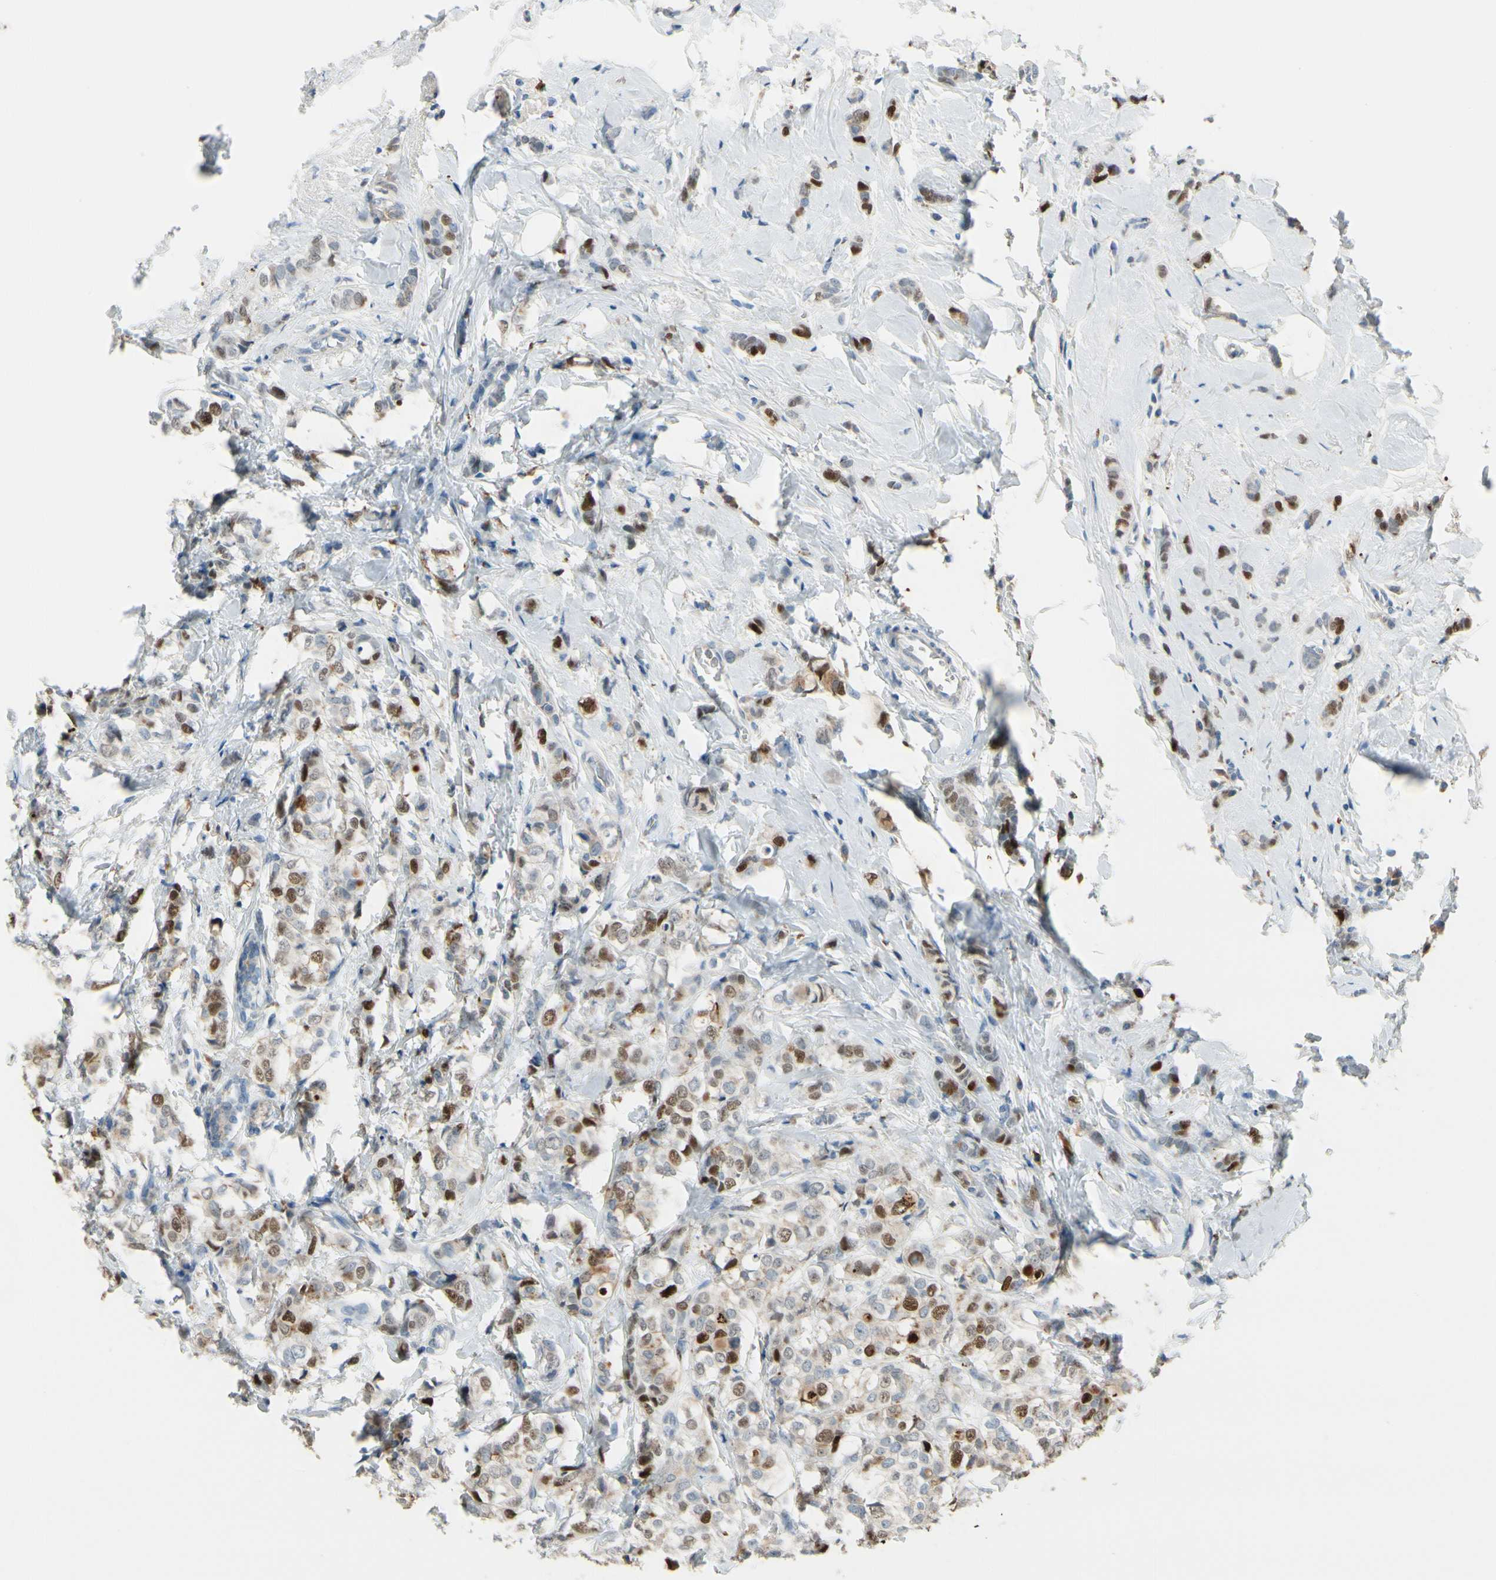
{"staining": {"intensity": "strong", "quantity": "25%-75%", "location": "nuclear"}, "tissue": "breast cancer", "cell_type": "Tumor cells", "image_type": "cancer", "snomed": [{"axis": "morphology", "description": "Lobular carcinoma"}, {"axis": "topography", "description": "Breast"}], "caption": "Lobular carcinoma (breast) stained with a brown dye displays strong nuclear positive positivity in approximately 25%-75% of tumor cells.", "gene": "ZKSCAN4", "patient": {"sex": "female", "age": 60}}